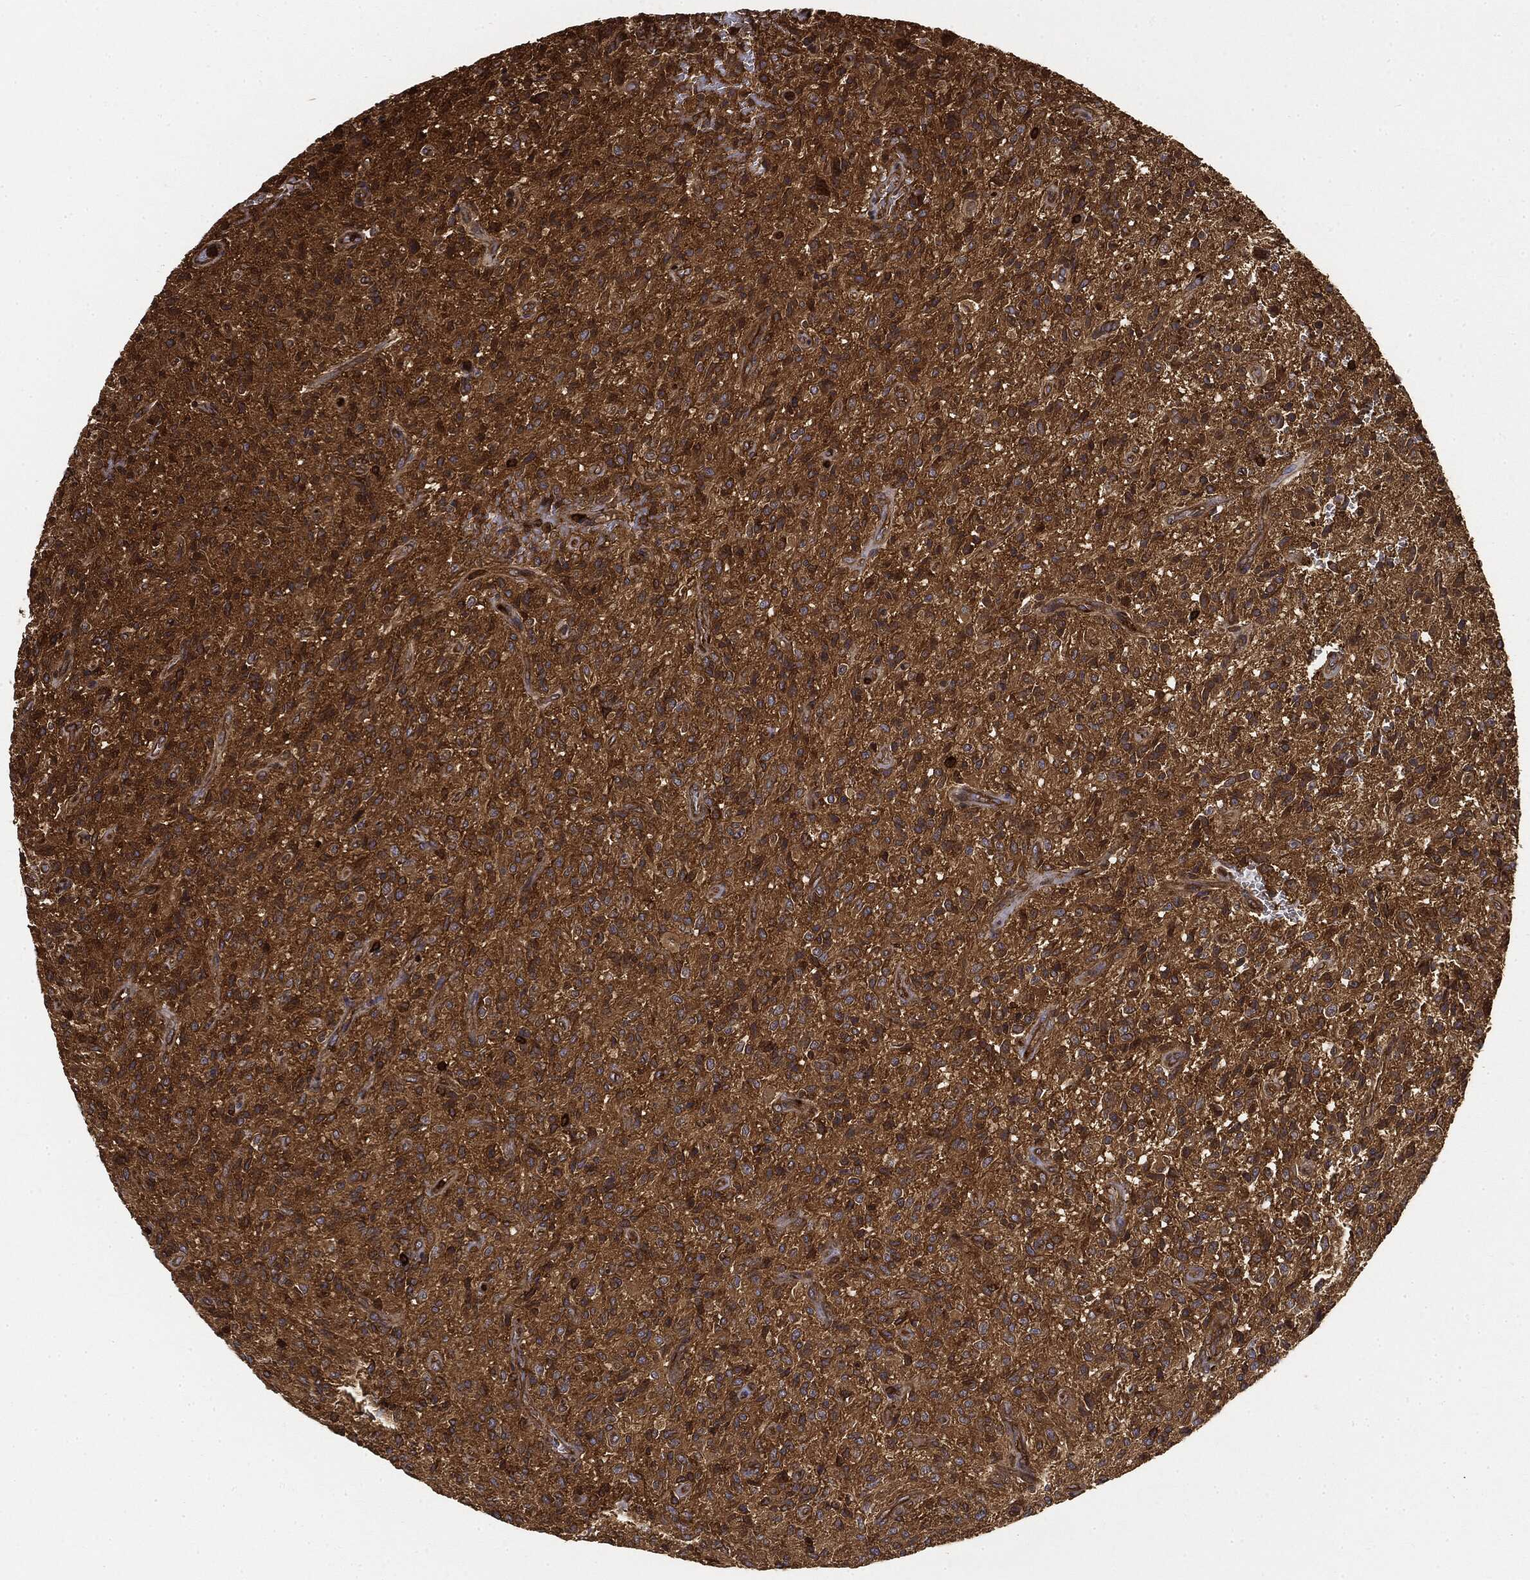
{"staining": {"intensity": "strong", "quantity": "25%-75%", "location": "cytoplasmic/membranous"}, "tissue": "glioma", "cell_type": "Tumor cells", "image_type": "cancer", "snomed": [{"axis": "morphology", "description": "Glioma, malignant, High grade"}, {"axis": "topography", "description": "Brain"}], "caption": "This micrograph reveals glioma stained with immunohistochemistry to label a protein in brown. The cytoplasmic/membranous of tumor cells show strong positivity for the protein. Nuclei are counter-stained blue.", "gene": "WDR1", "patient": {"sex": "male", "age": 64}}